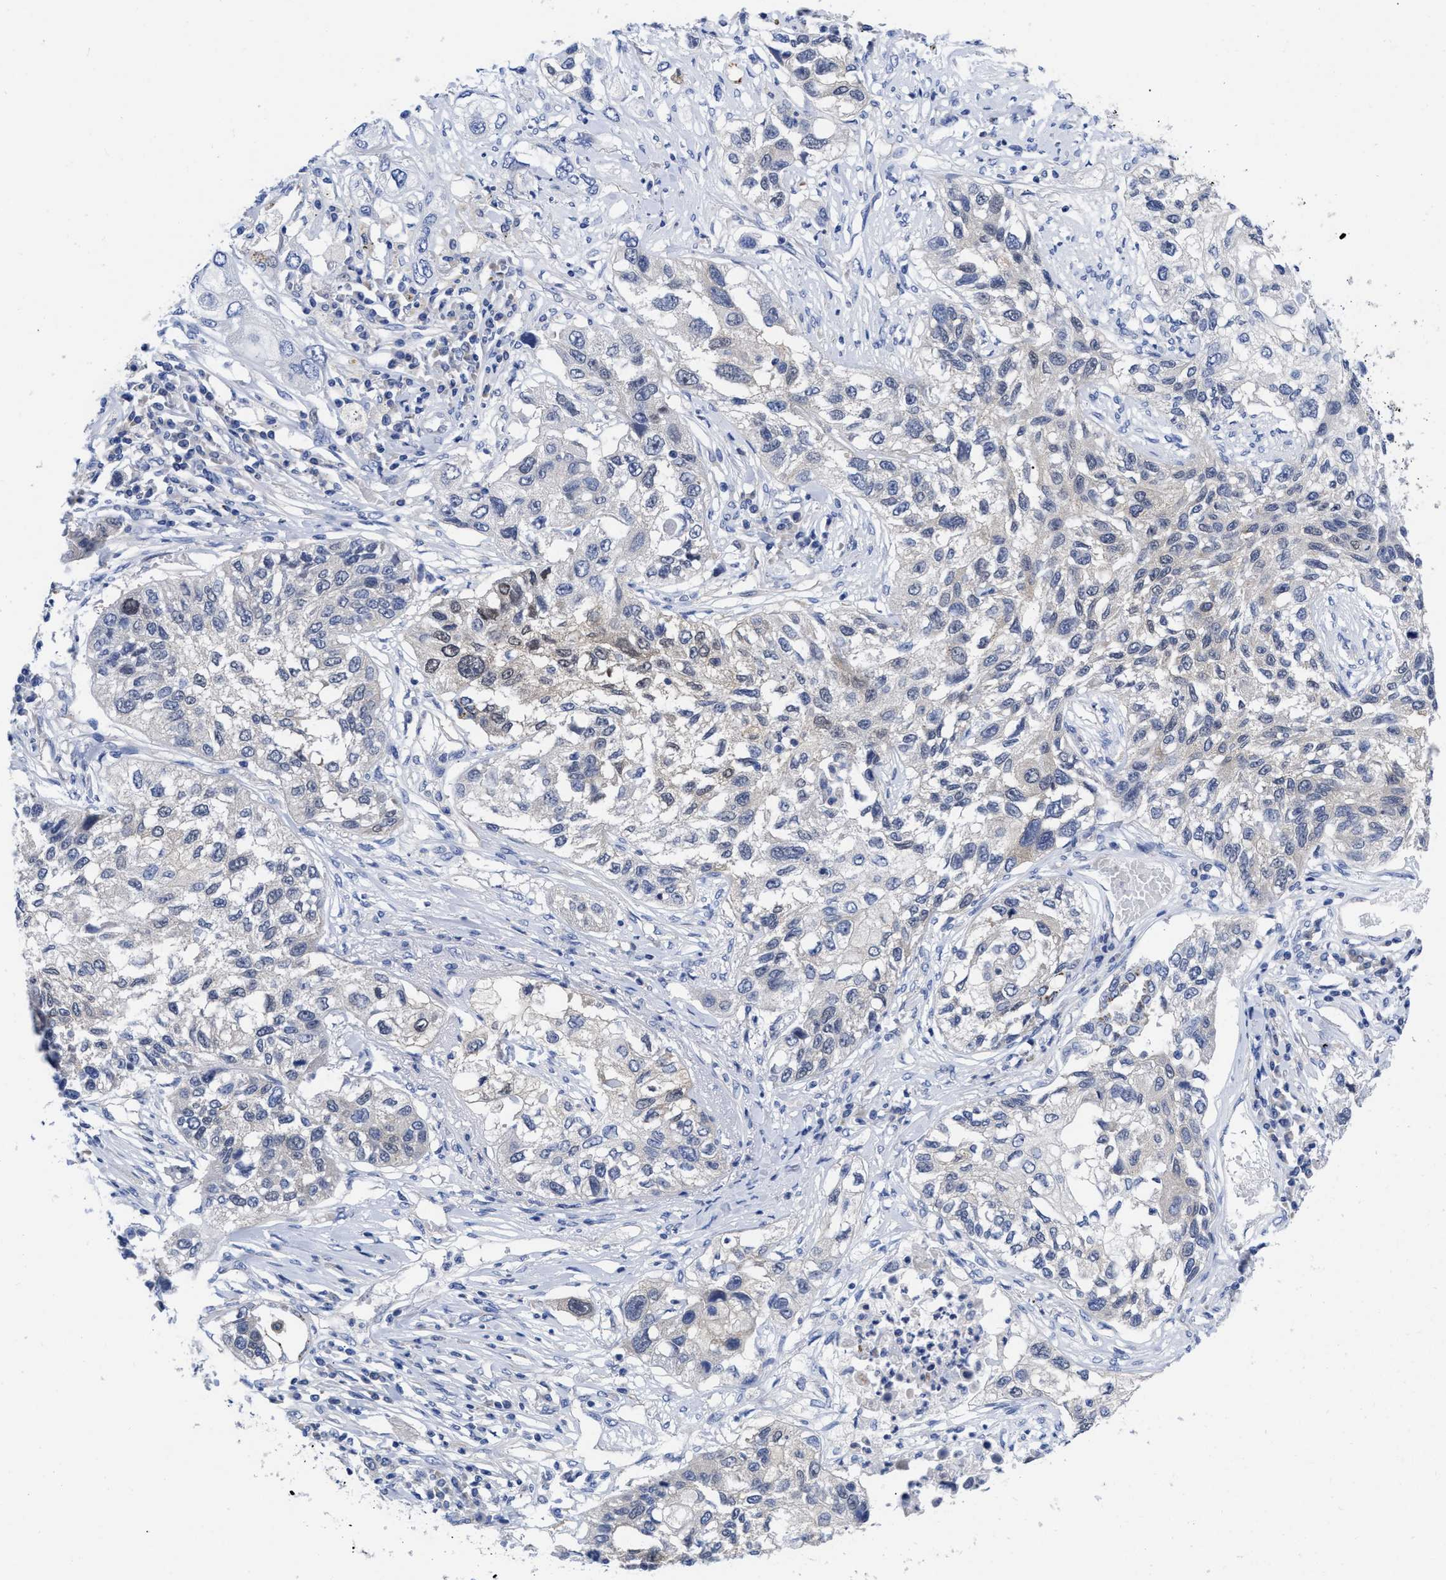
{"staining": {"intensity": "weak", "quantity": "<25%", "location": "cytoplasmic/membranous"}, "tissue": "lung cancer", "cell_type": "Tumor cells", "image_type": "cancer", "snomed": [{"axis": "morphology", "description": "Squamous cell carcinoma, NOS"}, {"axis": "topography", "description": "Lung"}], "caption": "Tumor cells are negative for protein expression in human lung cancer (squamous cell carcinoma).", "gene": "IRAG2", "patient": {"sex": "male", "age": 71}}